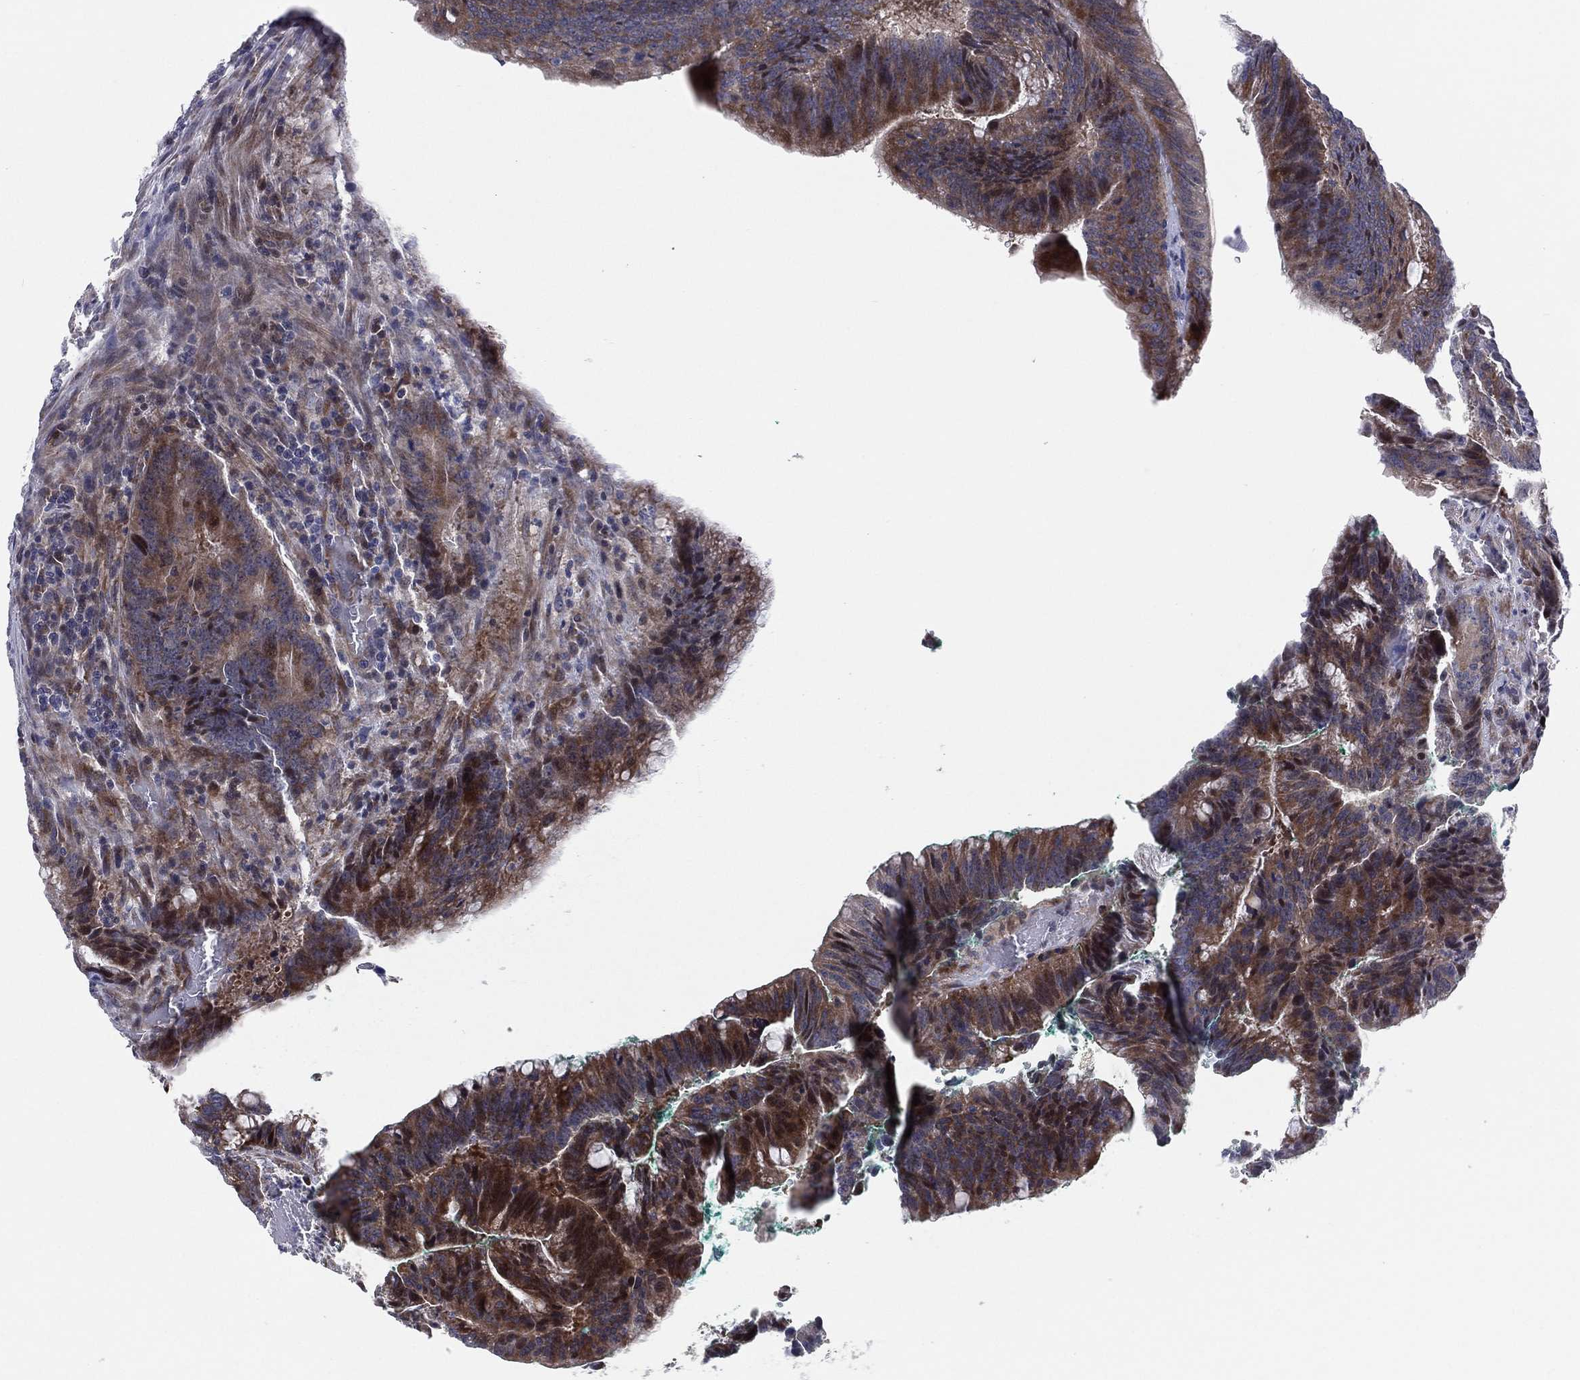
{"staining": {"intensity": "moderate", "quantity": "25%-75%", "location": "cytoplasmic/membranous,nuclear"}, "tissue": "colorectal cancer", "cell_type": "Tumor cells", "image_type": "cancer", "snomed": [{"axis": "morphology", "description": "Adenocarcinoma, NOS"}, {"axis": "topography", "description": "Colon"}], "caption": "This micrograph reveals immunohistochemistry staining of colorectal cancer (adenocarcinoma), with medium moderate cytoplasmic/membranous and nuclear expression in about 25%-75% of tumor cells.", "gene": "UTP14A", "patient": {"sex": "female", "age": 87}}